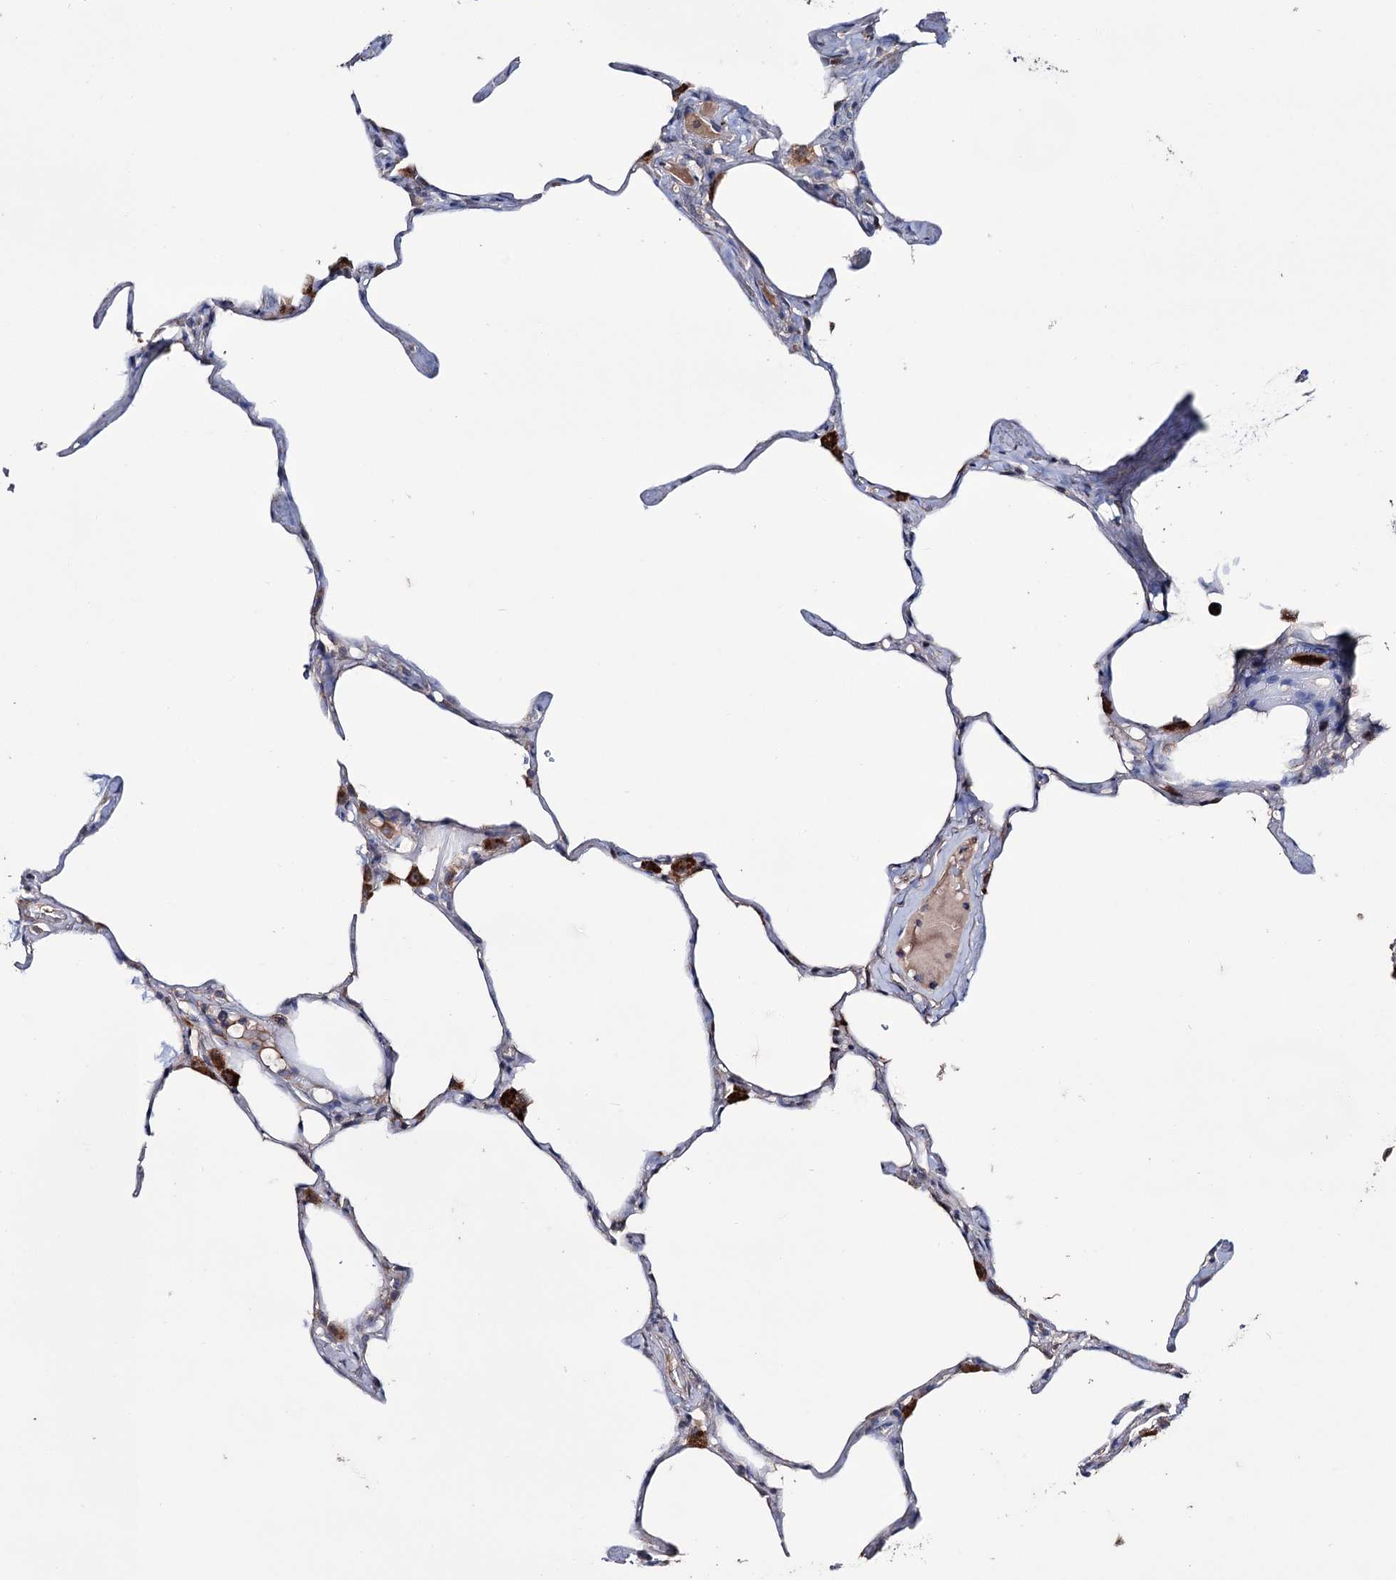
{"staining": {"intensity": "negative", "quantity": "none", "location": "none"}, "tissue": "lung", "cell_type": "Alveolar cells", "image_type": "normal", "snomed": [{"axis": "morphology", "description": "Normal tissue, NOS"}, {"axis": "topography", "description": "Lung"}], "caption": "Image shows no significant protein expression in alveolar cells of benign lung.", "gene": "EPB41L5", "patient": {"sex": "male", "age": 65}}